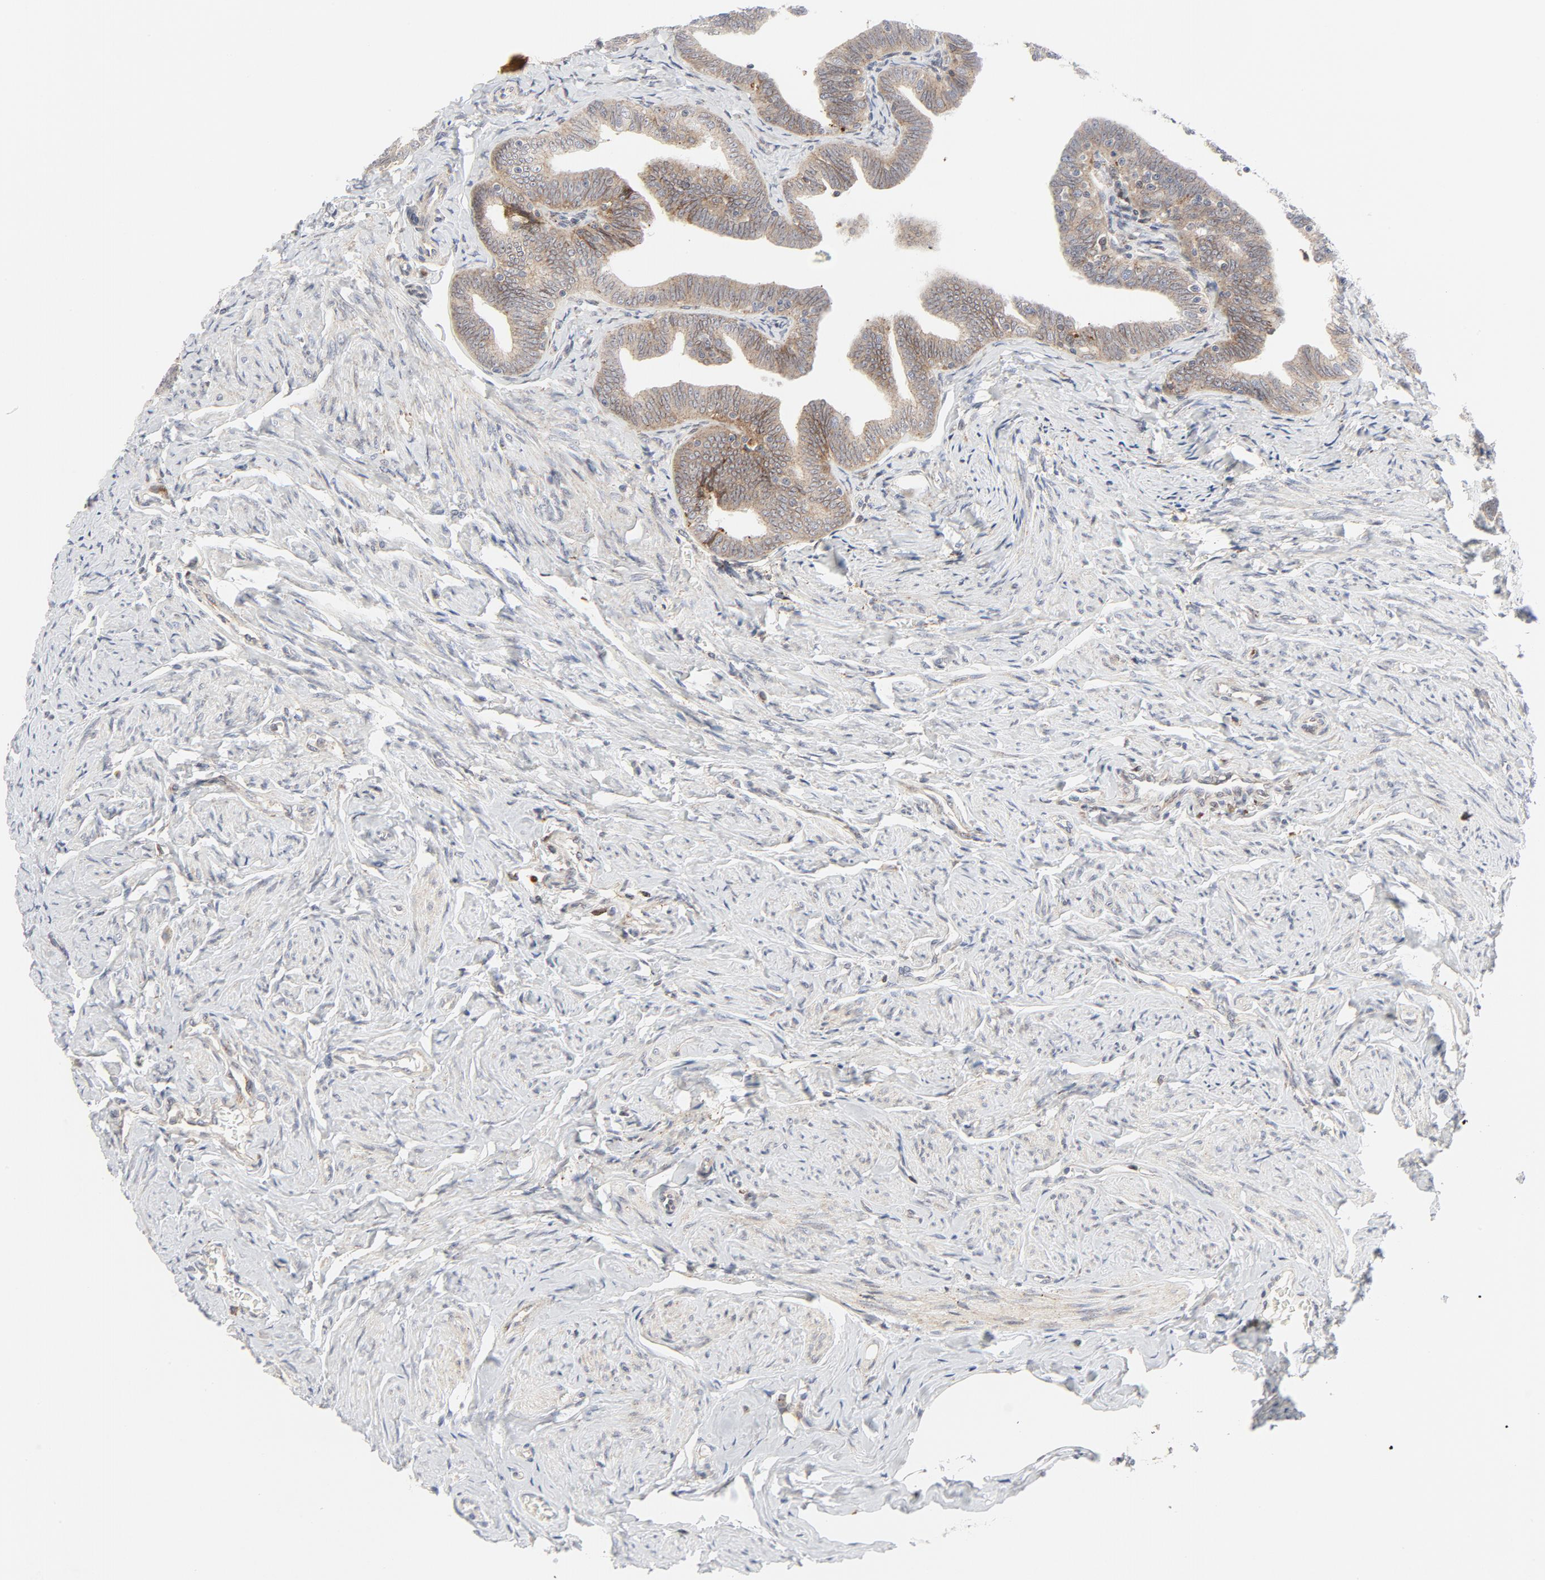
{"staining": {"intensity": "moderate", "quantity": ">75%", "location": "cytoplasmic/membranous"}, "tissue": "fallopian tube", "cell_type": "Glandular cells", "image_type": "normal", "snomed": [{"axis": "morphology", "description": "Normal tissue, NOS"}, {"axis": "topography", "description": "Fallopian tube"}, {"axis": "topography", "description": "Ovary"}], "caption": "Immunohistochemical staining of normal fallopian tube exhibits medium levels of moderate cytoplasmic/membranous staining in about >75% of glandular cells. (Stains: DAB in brown, nuclei in blue, Microscopy: brightfield microscopy at high magnification).", "gene": "LRP6", "patient": {"sex": "female", "age": 69}}